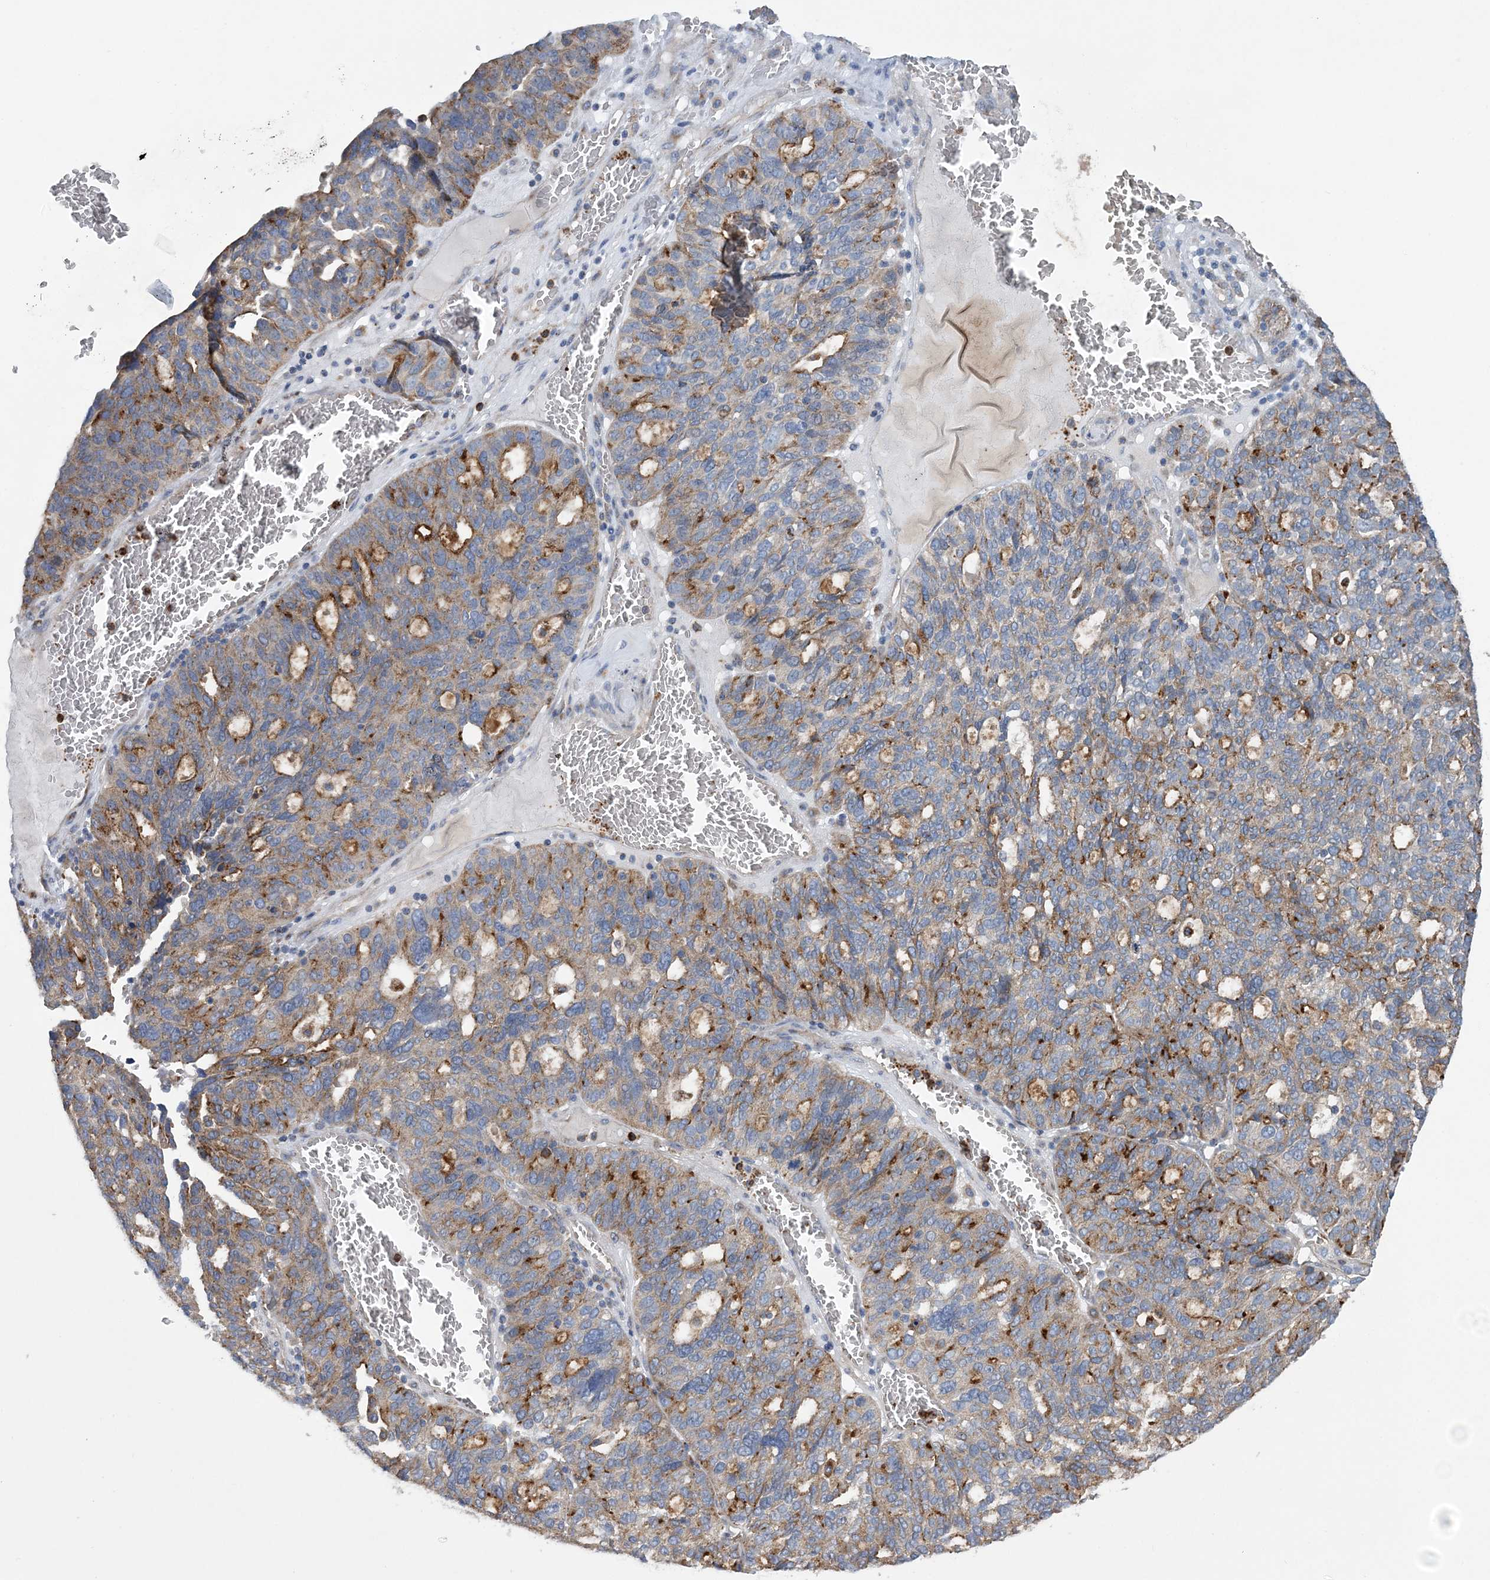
{"staining": {"intensity": "moderate", "quantity": "25%-75%", "location": "cytoplasmic/membranous"}, "tissue": "ovarian cancer", "cell_type": "Tumor cells", "image_type": "cancer", "snomed": [{"axis": "morphology", "description": "Cystadenocarcinoma, serous, NOS"}, {"axis": "topography", "description": "Ovary"}], "caption": "A high-resolution histopathology image shows immunohistochemistry (IHC) staining of ovarian cancer, which displays moderate cytoplasmic/membranous positivity in approximately 25%-75% of tumor cells. (IHC, brightfield microscopy, high magnification).", "gene": "PTTG1IP", "patient": {"sex": "female", "age": 59}}